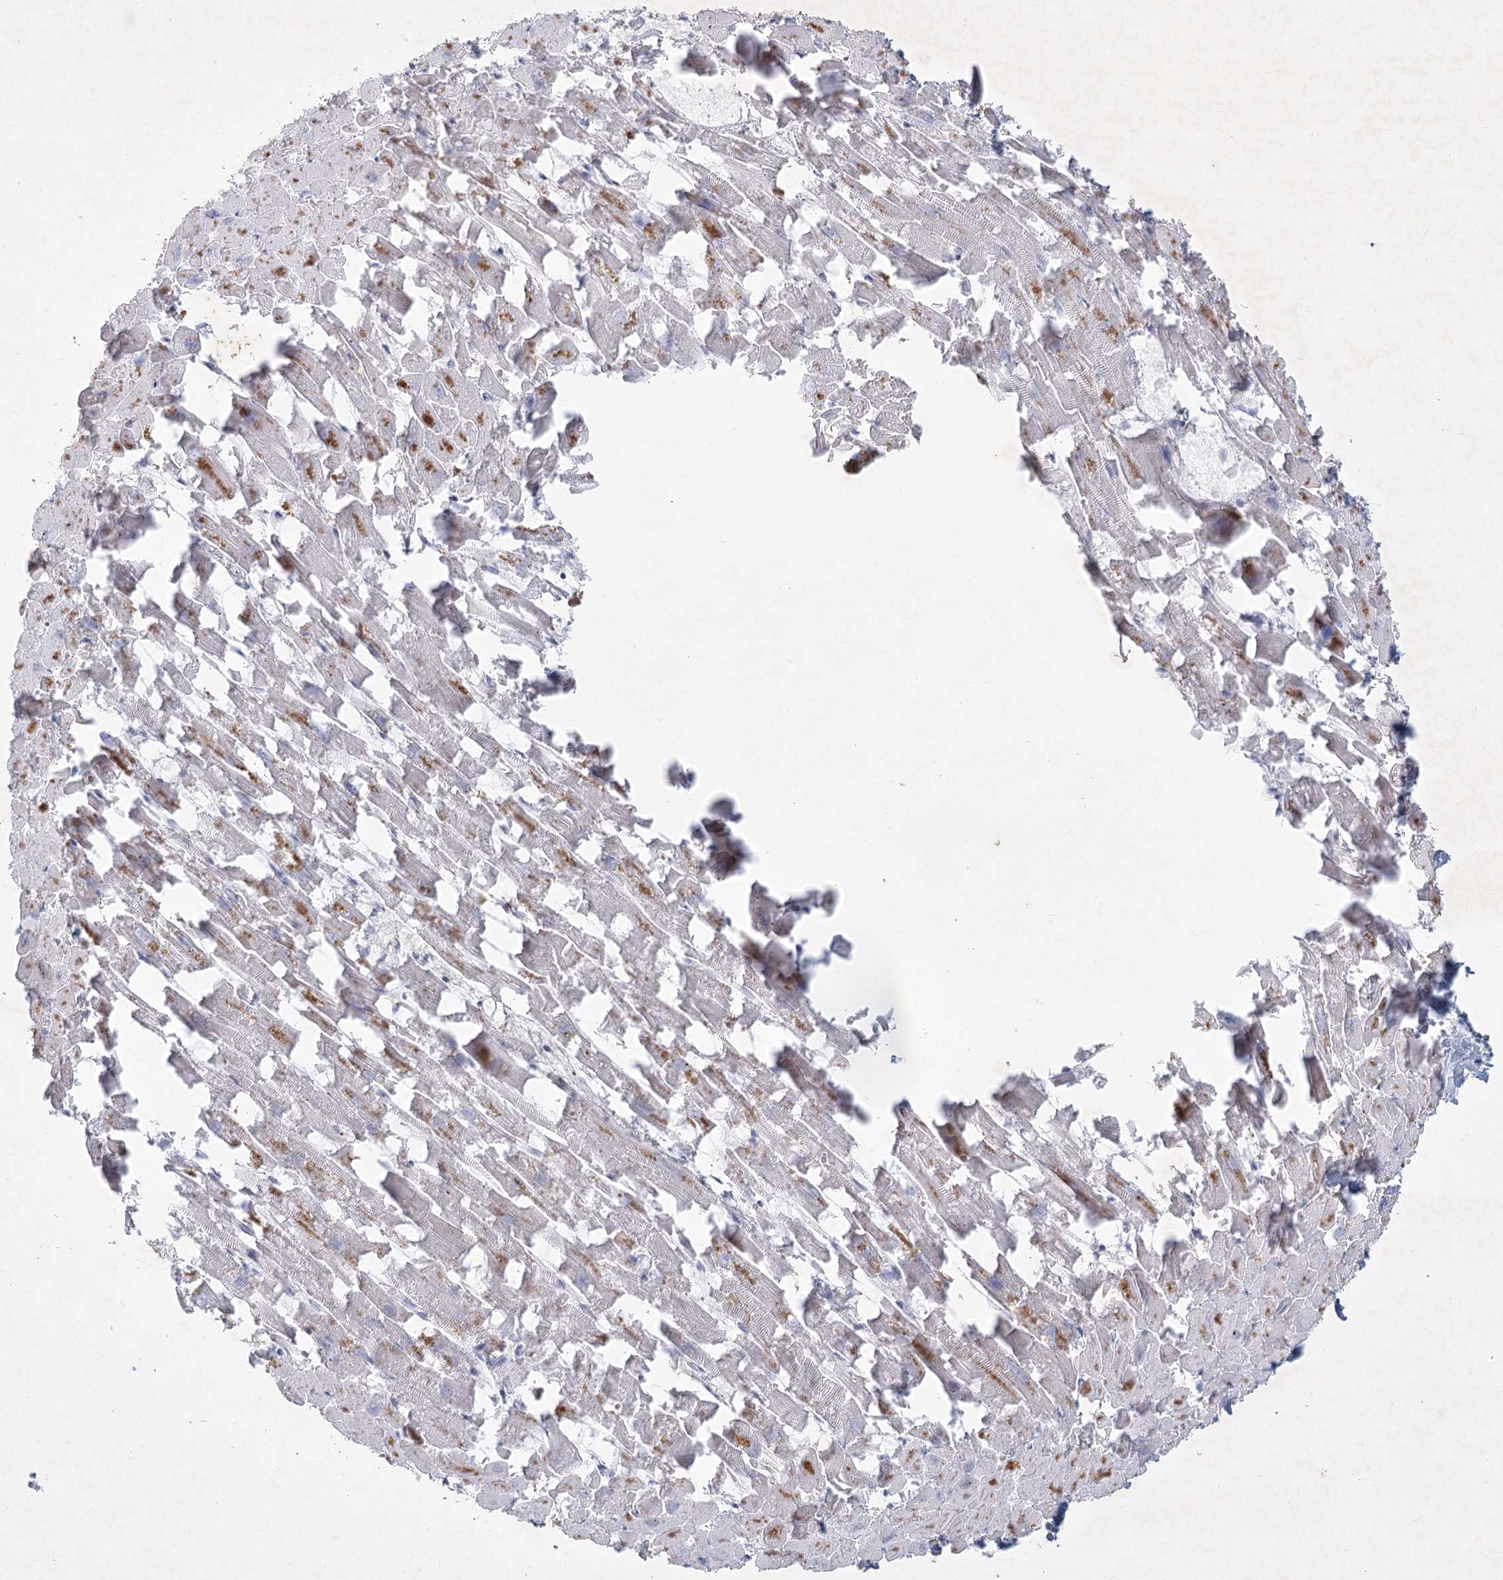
{"staining": {"intensity": "negative", "quantity": "none", "location": "none"}, "tissue": "heart muscle", "cell_type": "Cardiomyocytes", "image_type": "normal", "snomed": [{"axis": "morphology", "description": "Normal tissue, NOS"}, {"axis": "topography", "description": "Heart"}], "caption": "Immunohistochemistry histopathology image of benign heart muscle stained for a protein (brown), which demonstrates no positivity in cardiomyocytes.", "gene": "FAM110C", "patient": {"sex": "female", "age": 64}}